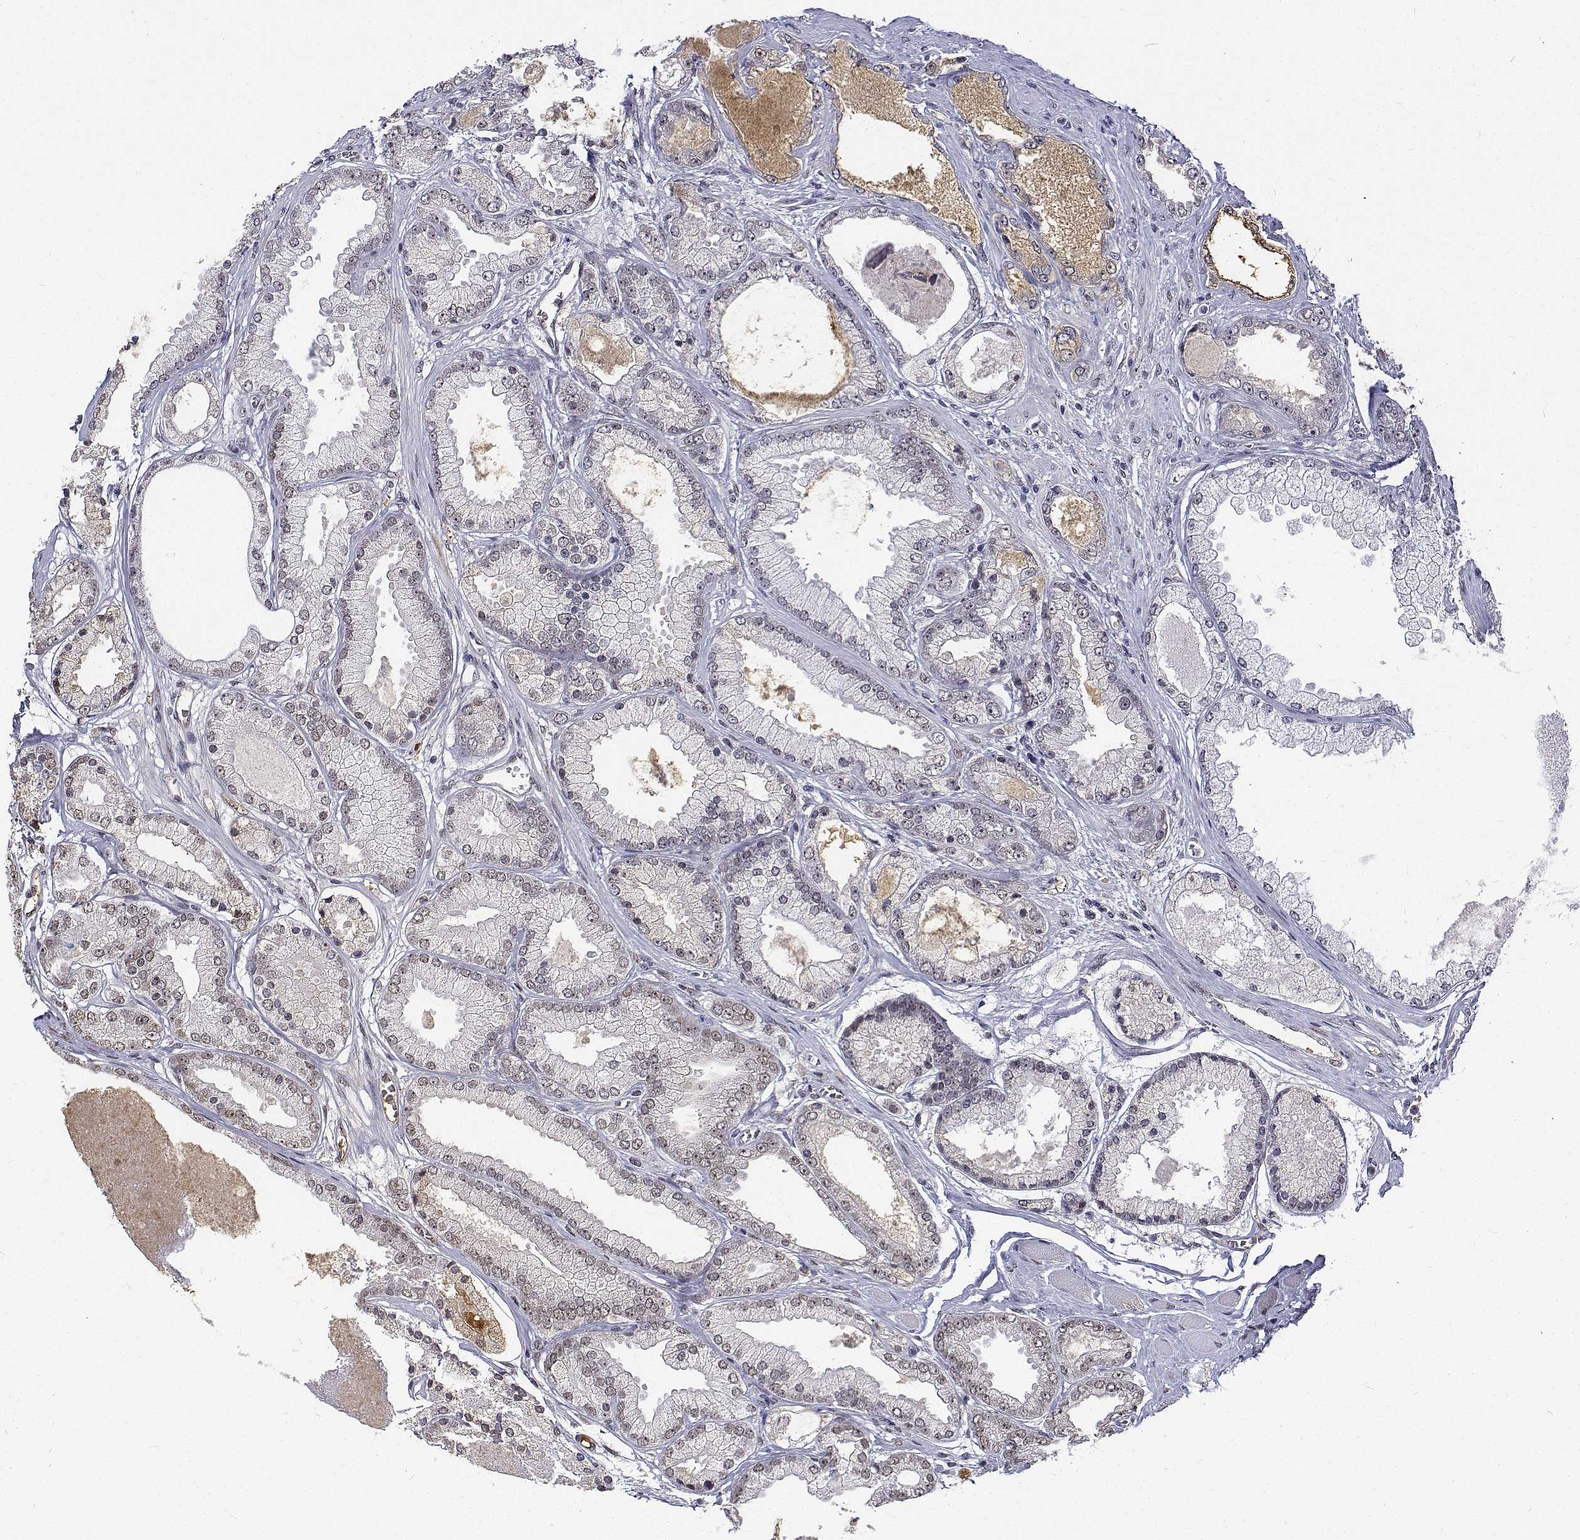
{"staining": {"intensity": "negative", "quantity": "none", "location": "none"}, "tissue": "prostate cancer", "cell_type": "Tumor cells", "image_type": "cancer", "snomed": [{"axis": "morphology", "description": "Adenocarcinoma, High grade"}, {"axis": "topography", "description": "Prostate"}], "caption": "Tumor cells show no significant protein staining in prostate cancer.", "gene": "ATRX", "patient": {"sex": "male", "age": 67}}